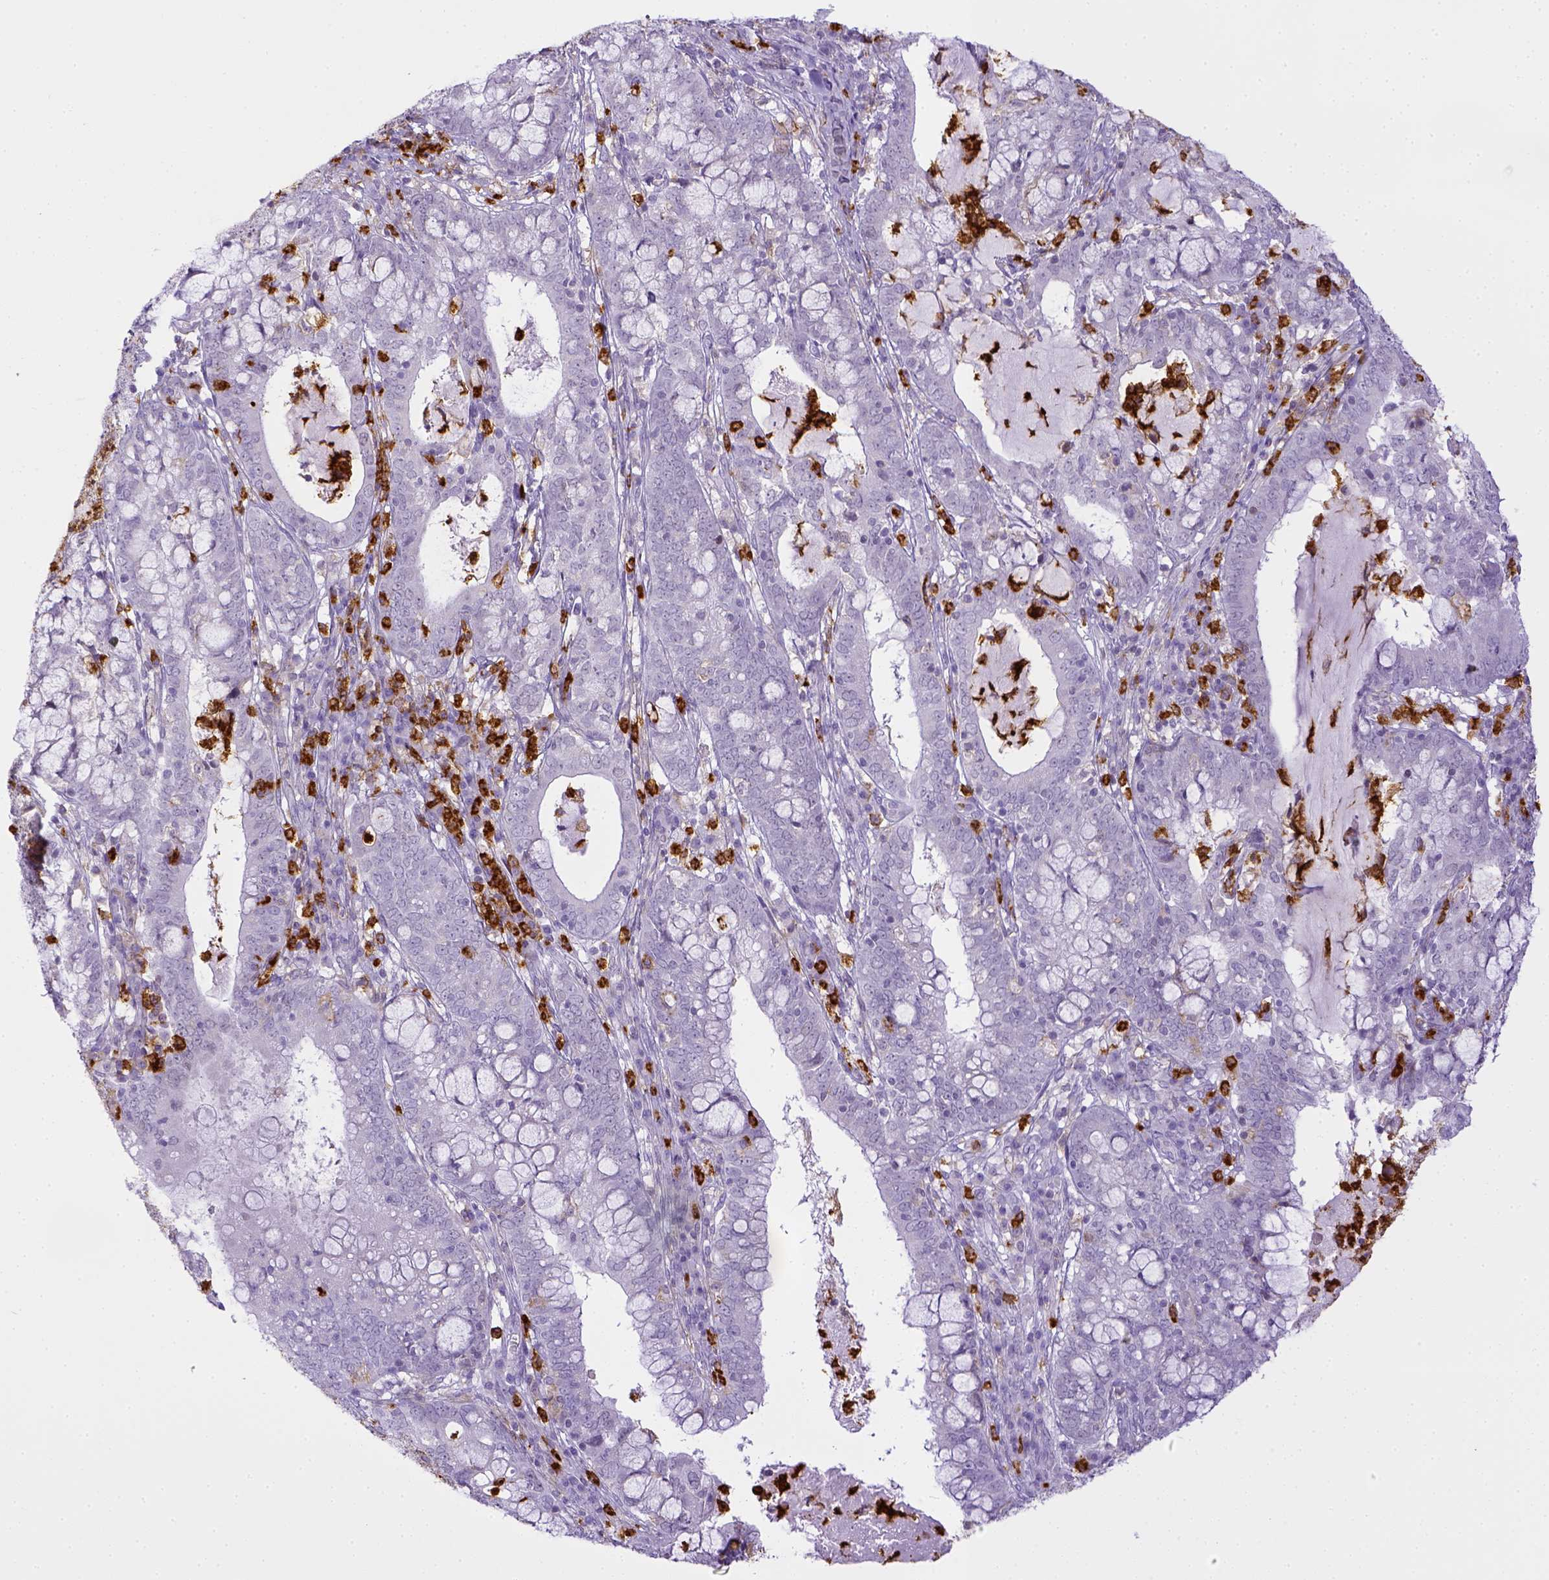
{"staining": {"intensity": "negative", "quantity": "none", "location": "none"}, "tissue": "cervical cancer", "cell_type": "Tumor cells", "image_type": "cancer", "snomed": [{"axis": "morphology", "description": "Adenocarcinoma, NOS"}, {"axis": "topography", "description": "Cervix"}], "caption": "This histopathology image is of cervical adenocarcinoma stained with IHC to label a protein in brown with the nuclei are counter-stained blue. There is no expression in tumor cells.", "gene": "ITGAM", "patient": {"sex": "female", "age": 40}}